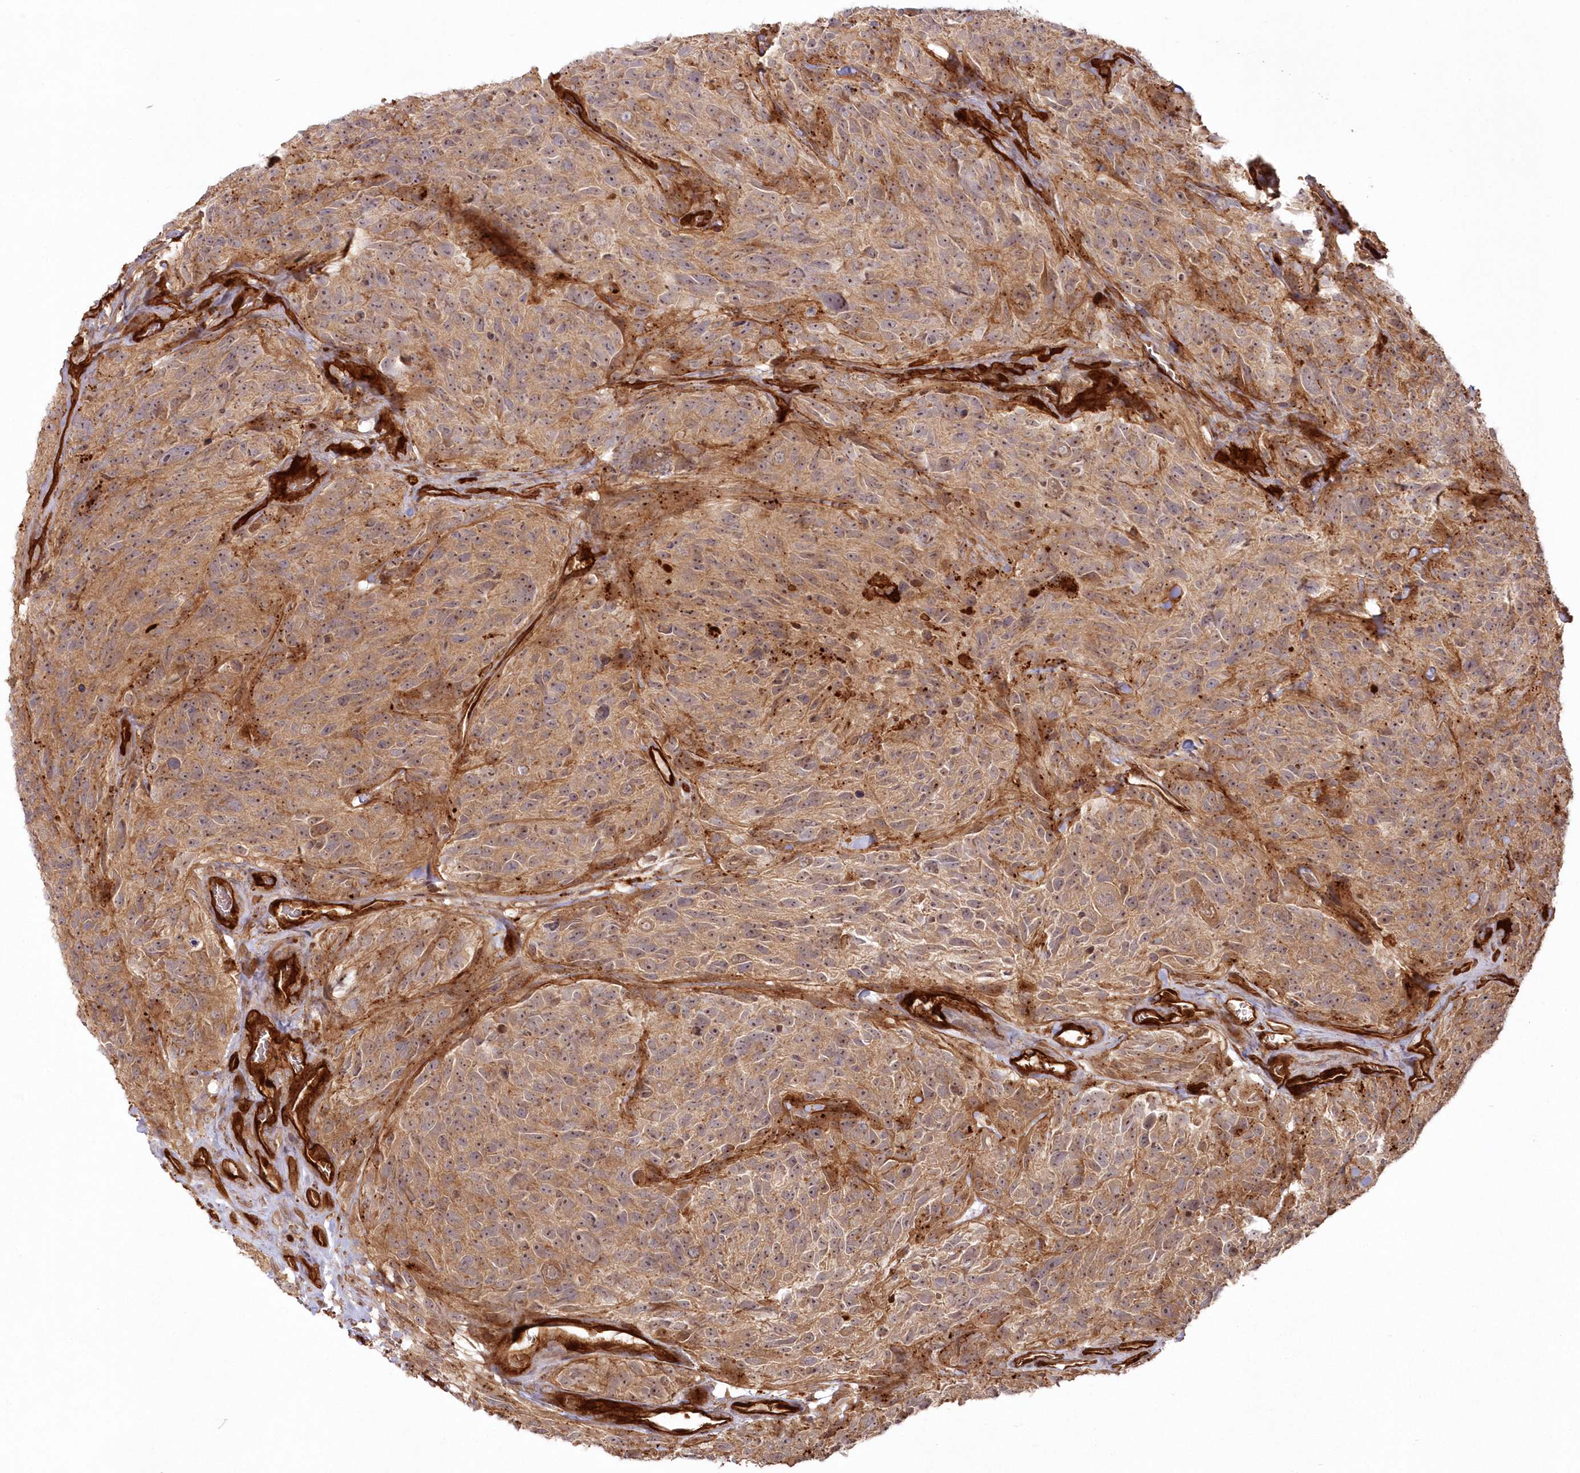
{"staining": {"intensity": "moderate", "quantity": ">75%", "location": "cytoplasmic/membranous"}, "tissue": "glioma", "cell_type": "Tumor cells", "image_type": "cancer", "snomed": [{"axis": "morphology", "description": "Glioma, malignant, High grade"}, {"axis": "topography", "description": "Brain"}], "caption": "Immunohistochemical staining of human malignant high-grade glioma demonstrates moderate cytoplasmic/membranous protein staining in approximately >75% of tumor cells.", "gene": "RGCC", "patient": {"sex": "male", "age": 69}}